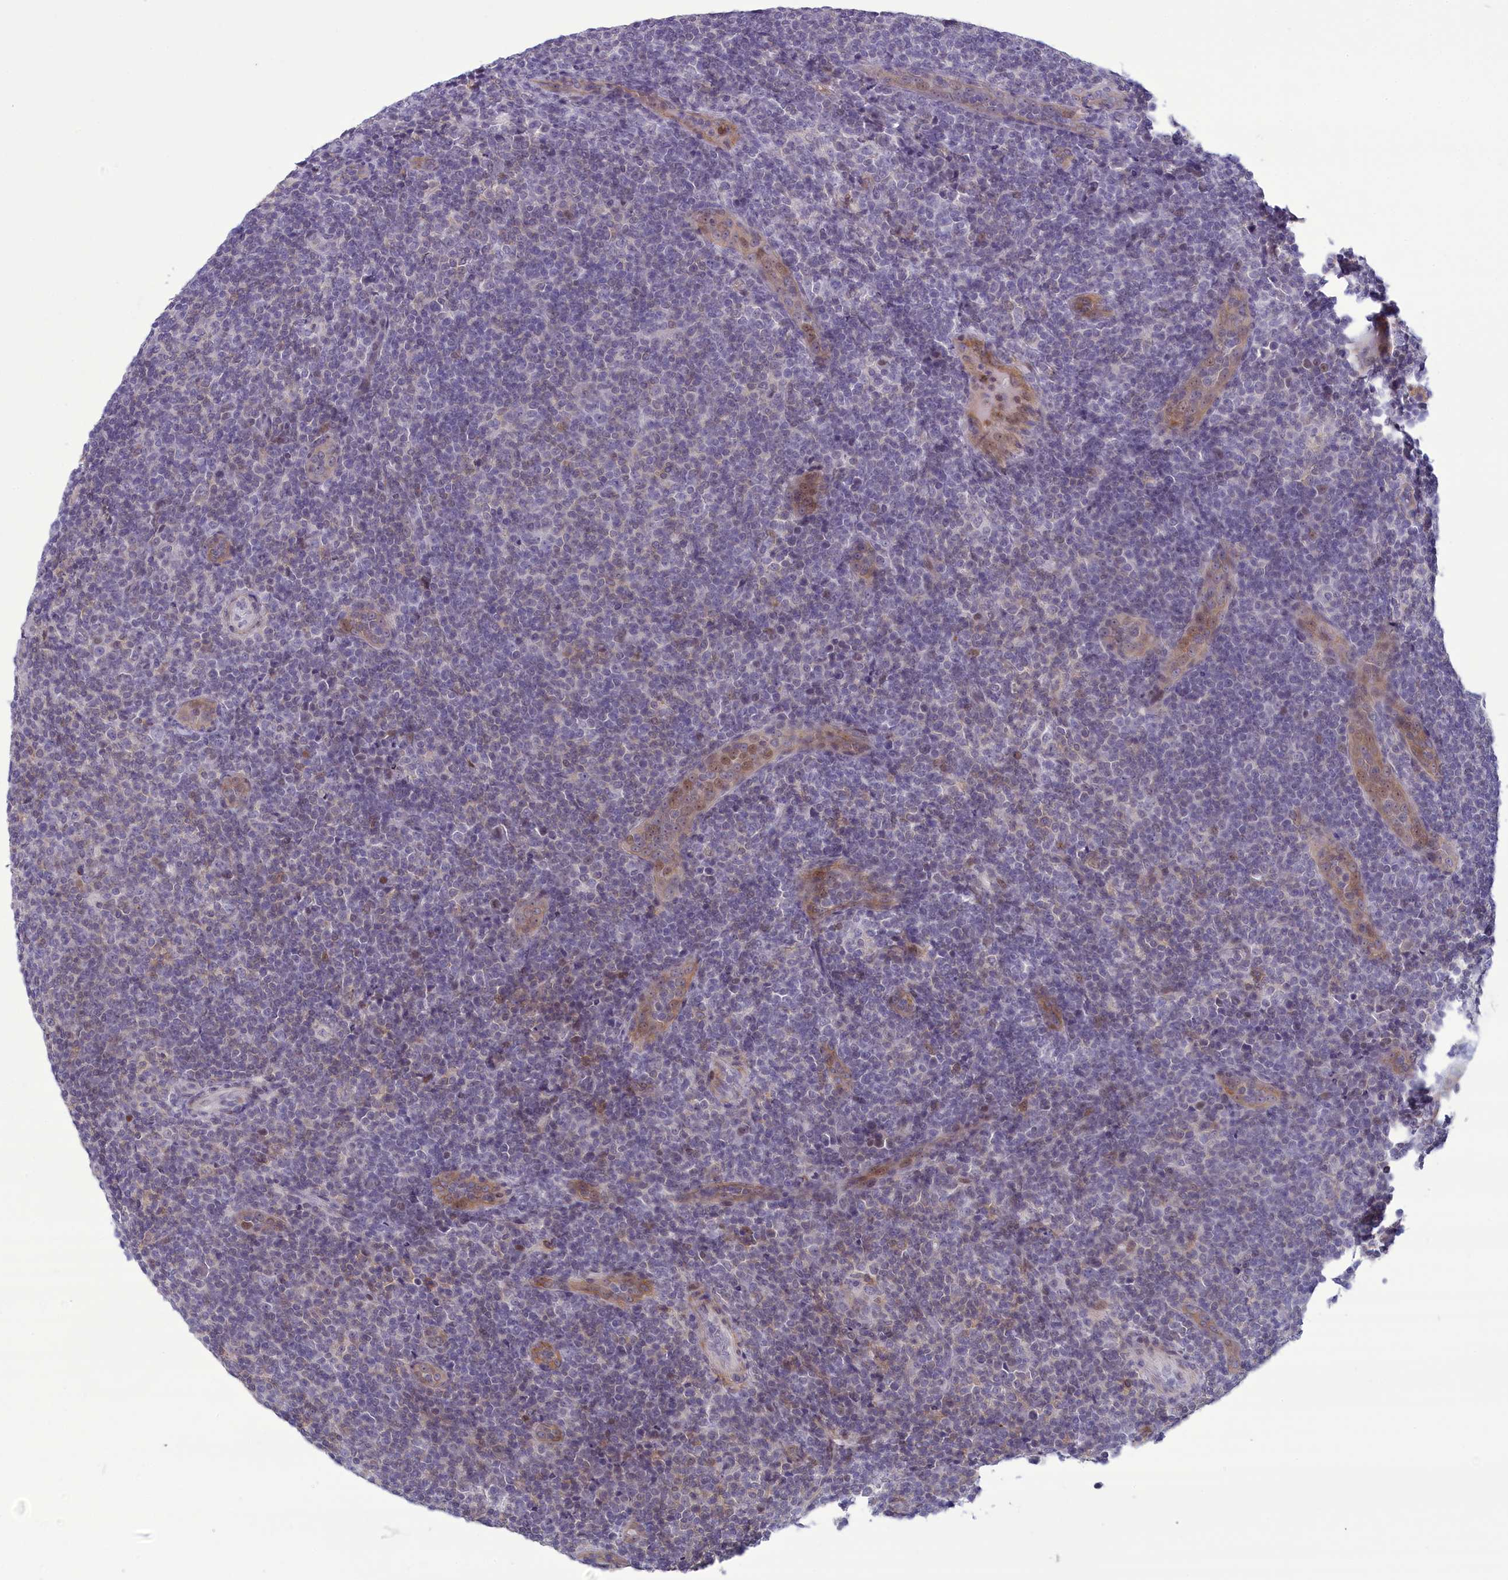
{"staining": {"intensity": "negative", "quantity": "none", "location": "none"}, "tissue": "lymphoma", "cell_type": "Tumor cells", "image_type": "cancer", "snomed": [{"axis": "morphology", "description": "Malignant lymphoma, non-Hodgkin's type, Low grade"}, {"axis": "topography", "description": "Lymph node"}], "caption": "Tumor cells show no significant positivity in malignant lymphoma, non-Hodgkin's type (low-grade).", "gene": "CORO2A", "patient": {"sex": "male", "age": 66}}